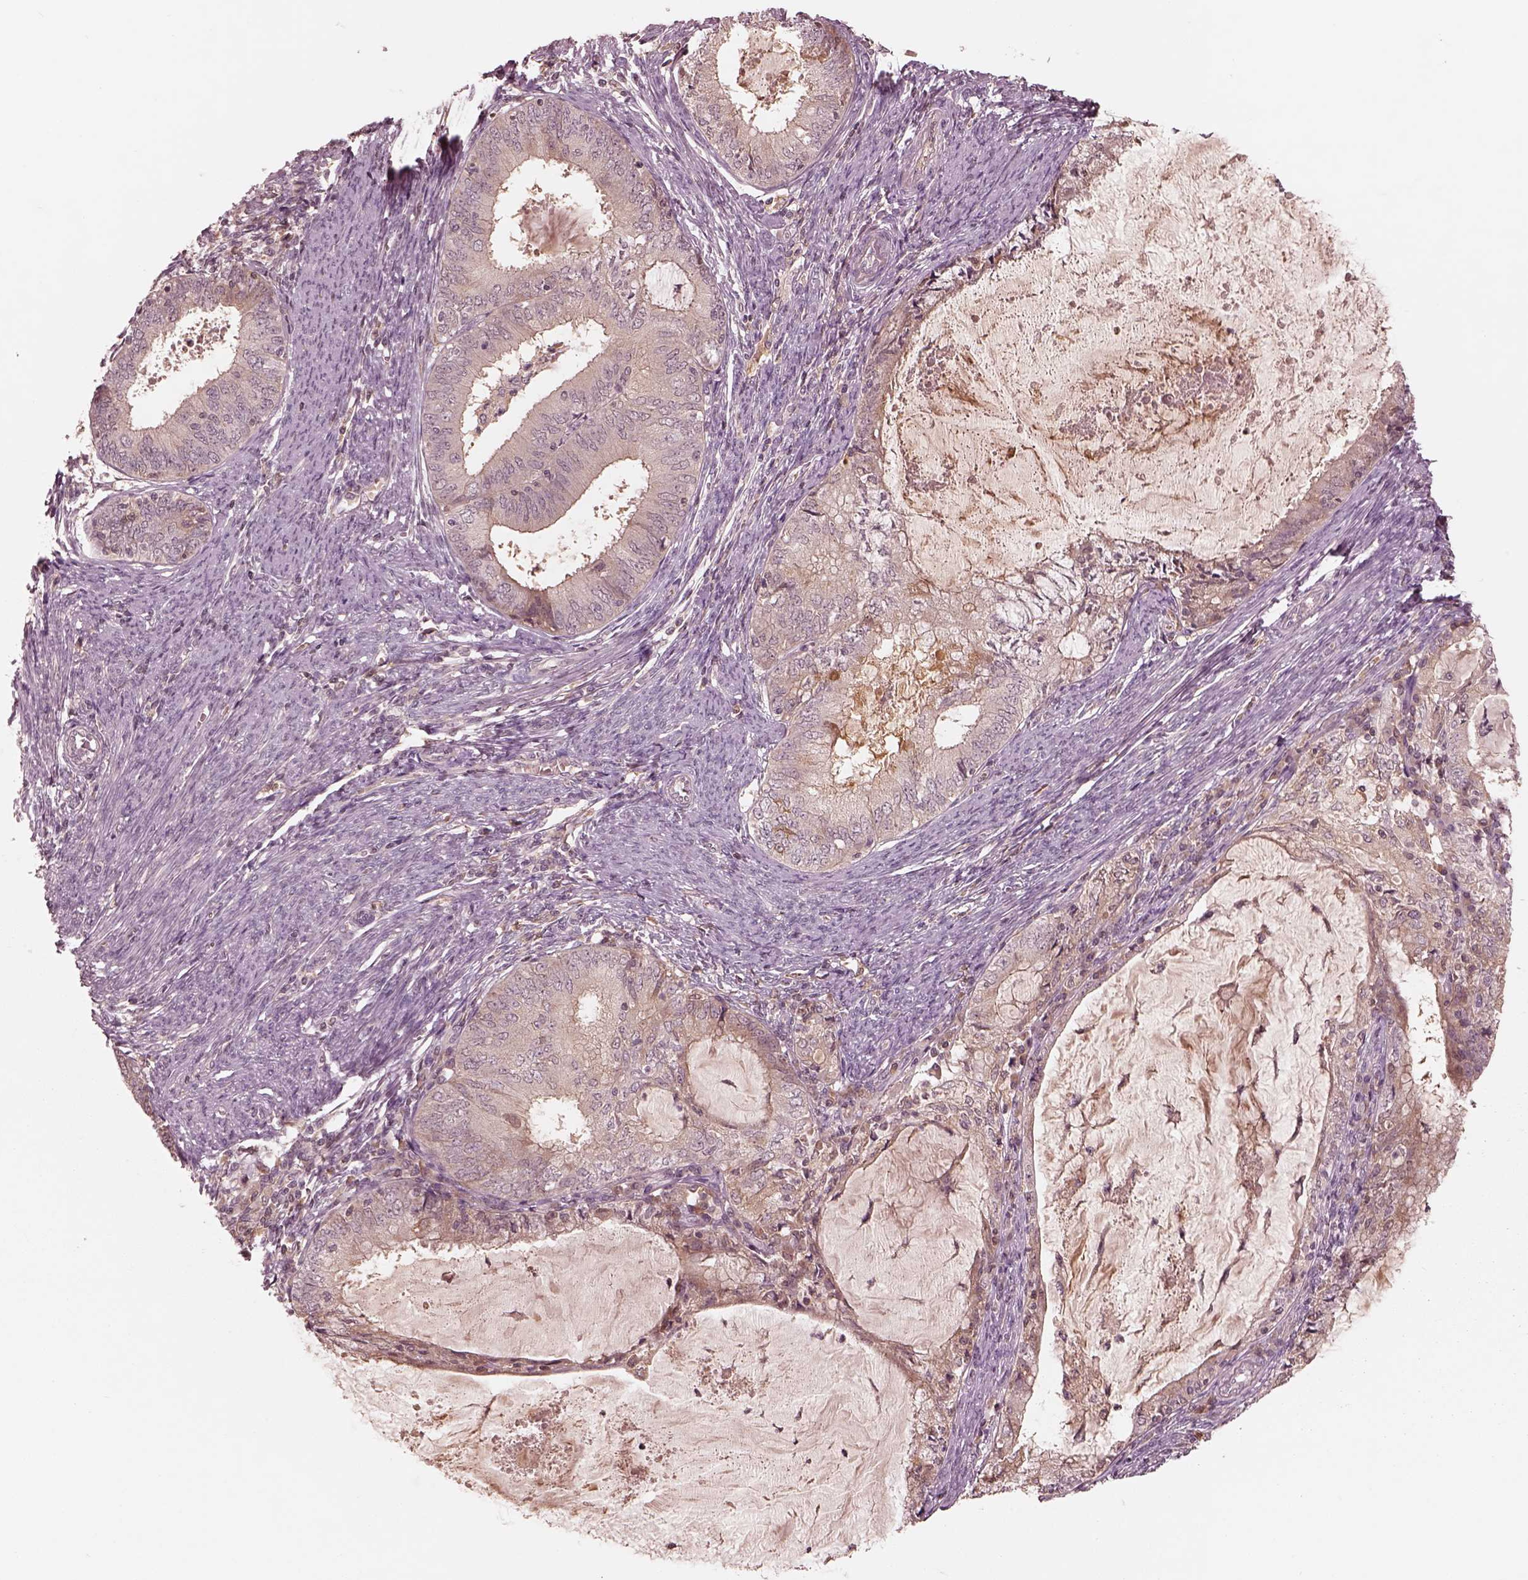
{"staining": {"intensity": "negative", "quantity": "none", "location": "none"}, "tissue": "endometrial cancer", "cell_type": "Tumor cells", "image_type": "cancer", "snomed": [{"axis": "morphology", "description": "Adenocarcinoma, NOS"}, {"axis": "topography", "description": "Endometrium"}], "caption": "The immunohistochemistry micrograph has no significant positivity in tumor cells of adenocarcinoma (endometrial) tissue.", "gene": "TF", "patient": {"sex": "female", "age": 57}}